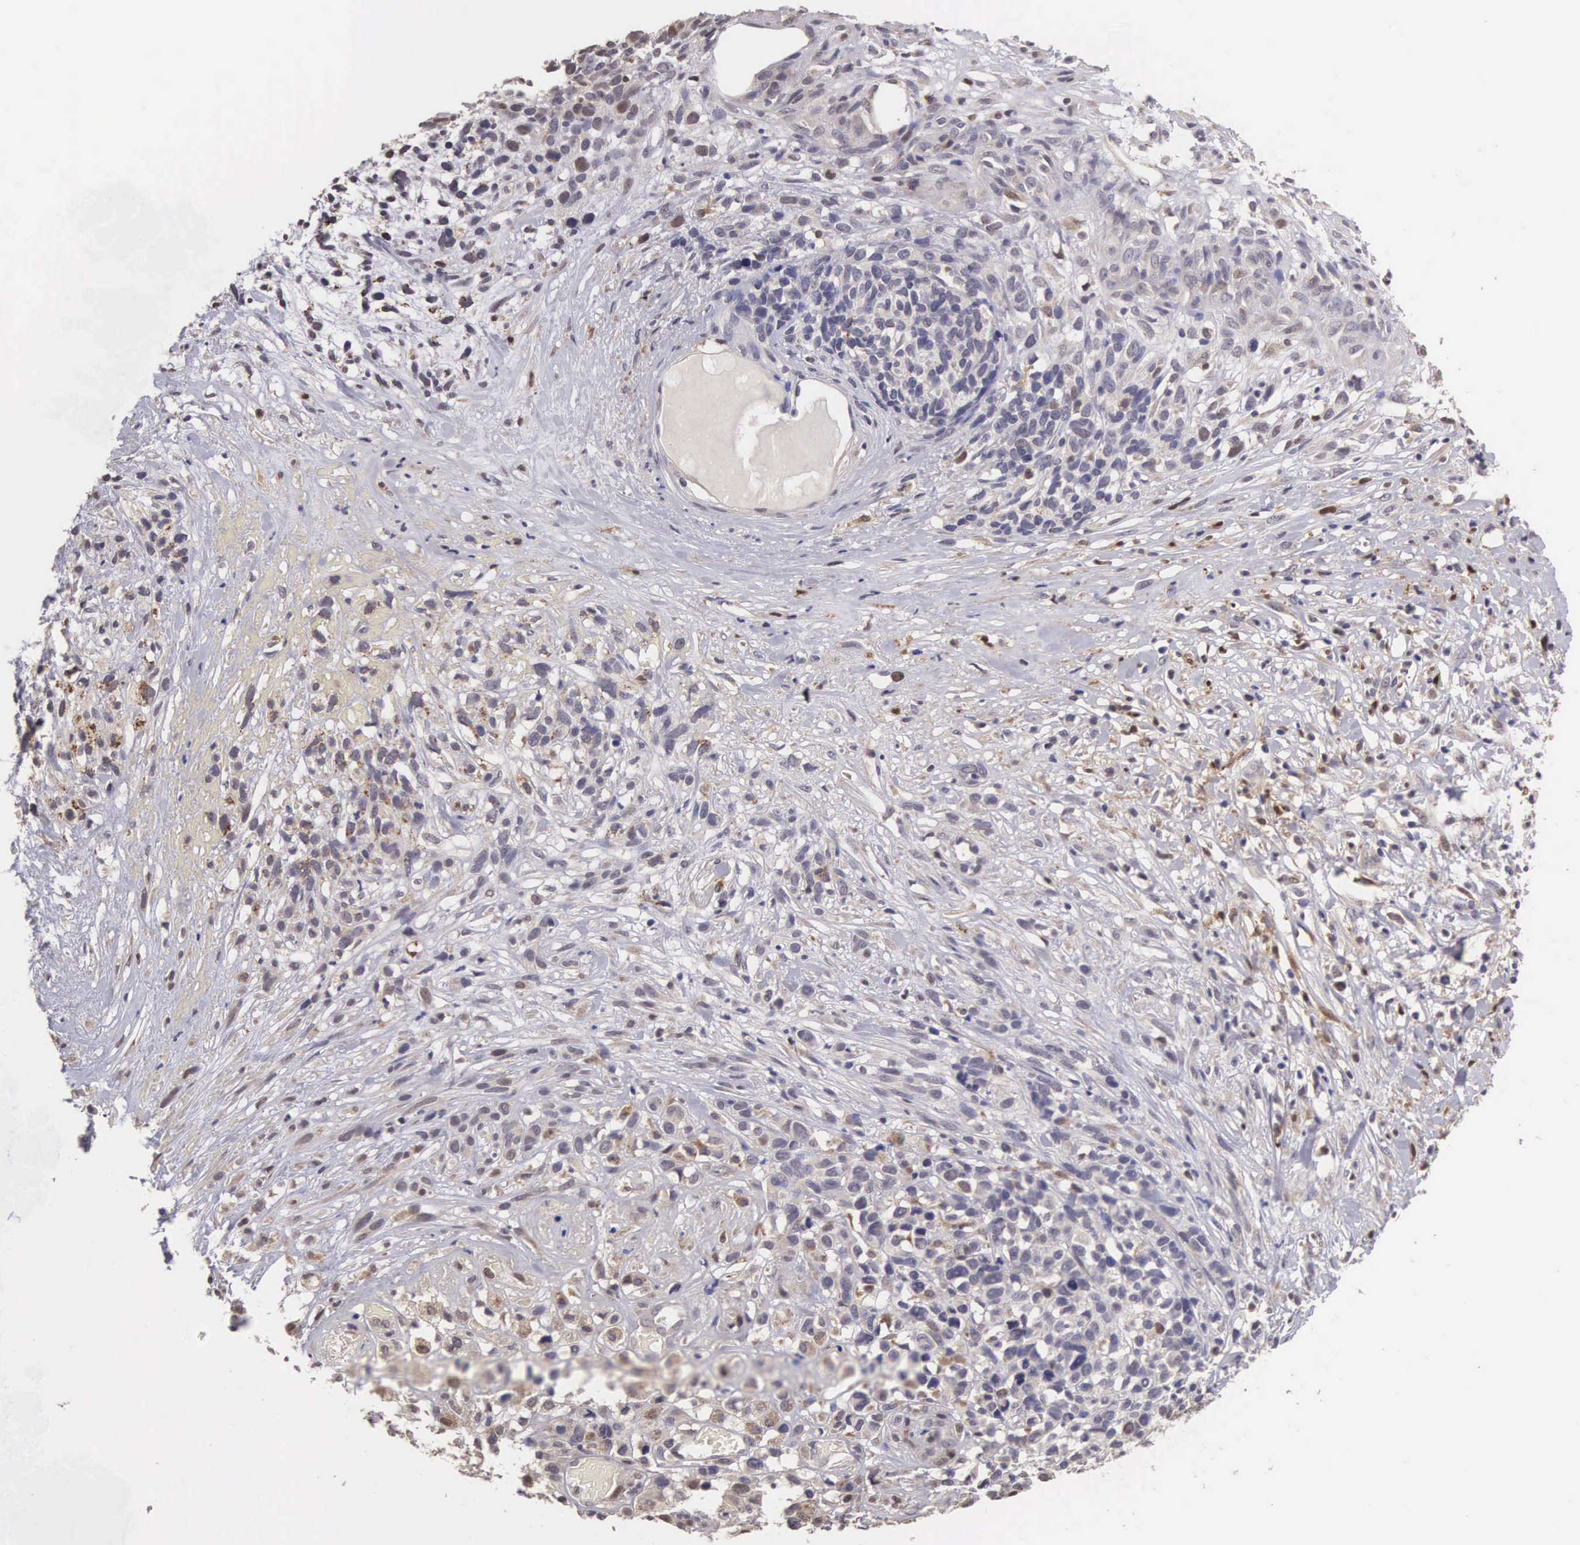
{"staining": {"intensity": "weak", "quantity": "25%-75%", "location": "cytoplasmic/membranous,nuclear"}, "tissue": "melanoma", "cell_type": "Tumor cells", "image_type": "cancer", "snomed": [{"axis": "morphology", "description": "Malignant melanoma, NOS"}, {"axis": "topography", "description": "Skin"}], "caption": "The photomicrograph demonstrates a brown stain indicating the presence of a protein in the cytoplasmic/membranous and nuclear of tumor cells in melanoma.", "gene": "CDC45", "patient": {"sex": "female", "age": 85}}